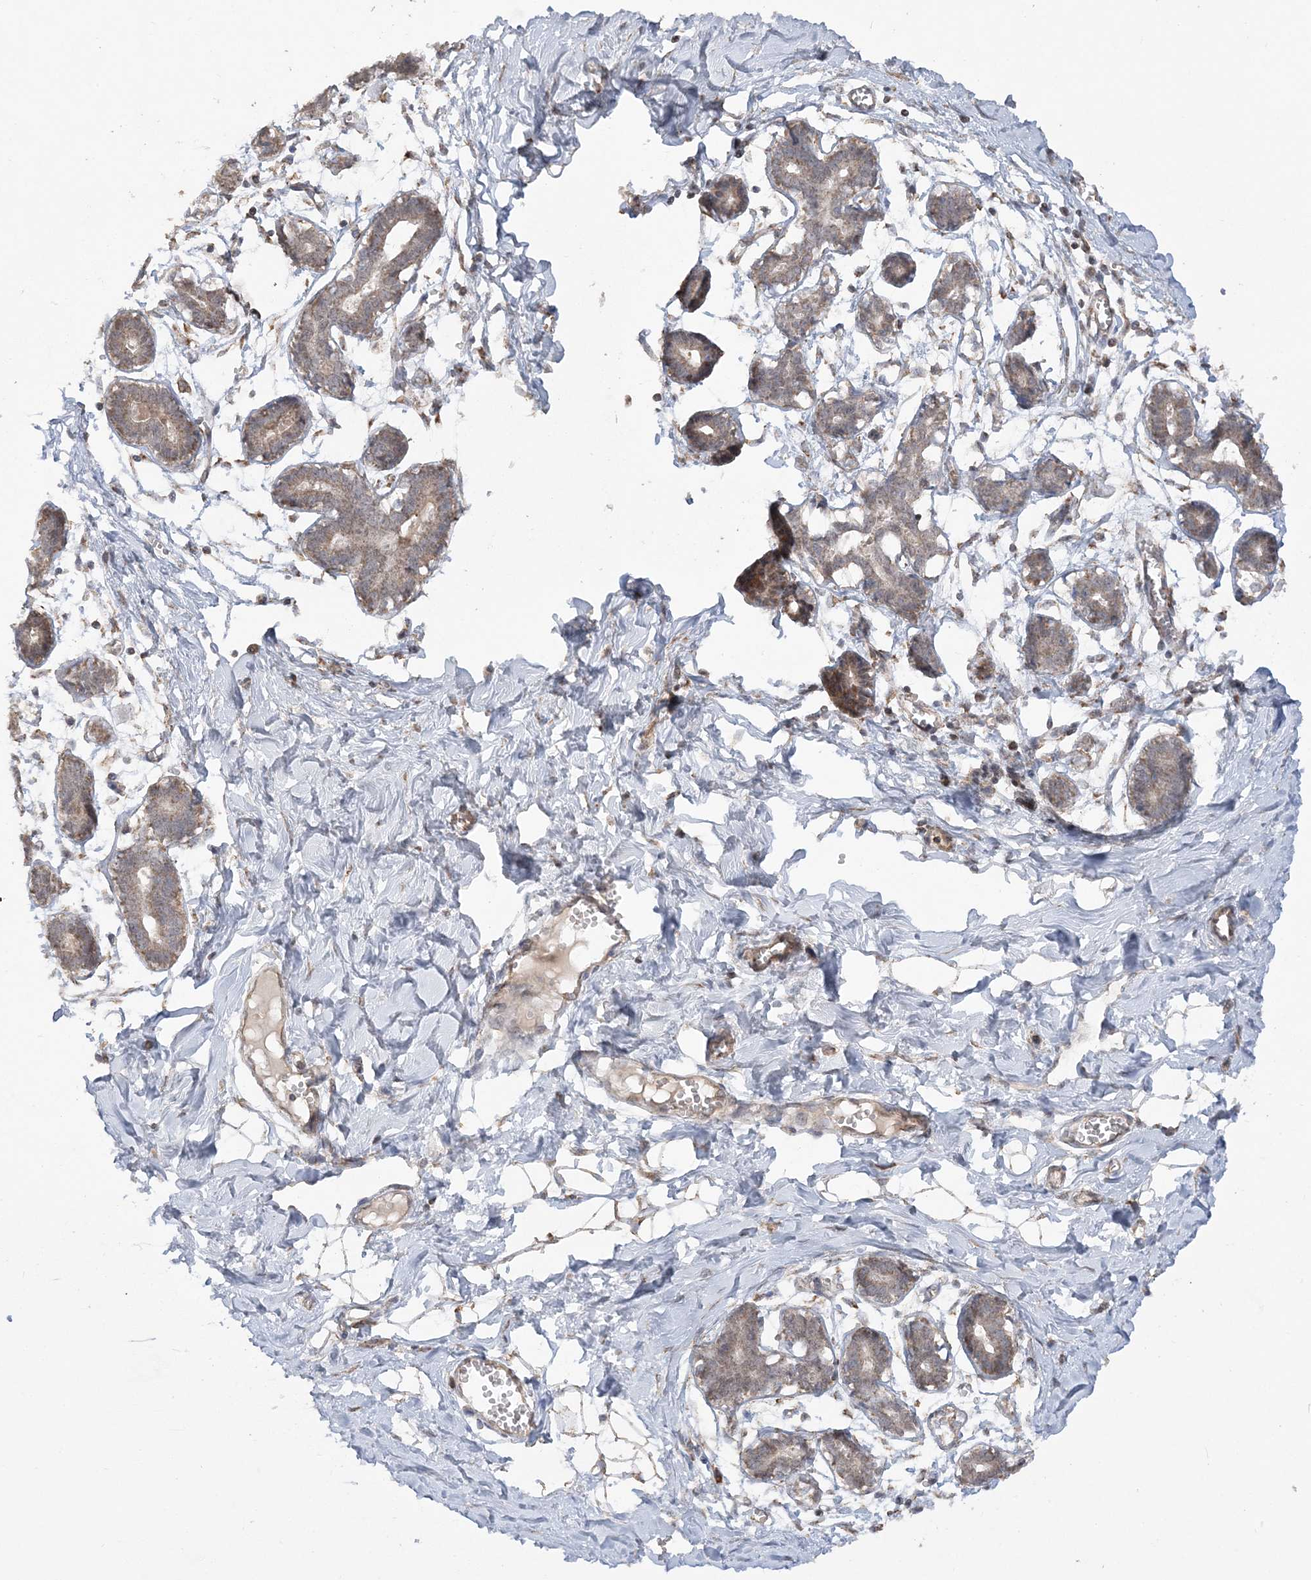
{"staining": {"intensity": "negative", "quantity": "none", "location": "none"}, "tissue": "breast", "cell_type": "Adipocytes", "image_type": "normal", "snomed": [{"axis": "morphology", "description": "Normal tissue, NOS"}, {"axis": "topography", "description": "Breast"}], "caption": "Immunohistochemical staining of benign human breast displays no significant positivity in adipocytes.", "gene": "SCLT1", "patient": {"sex": "female", "age": 27}}